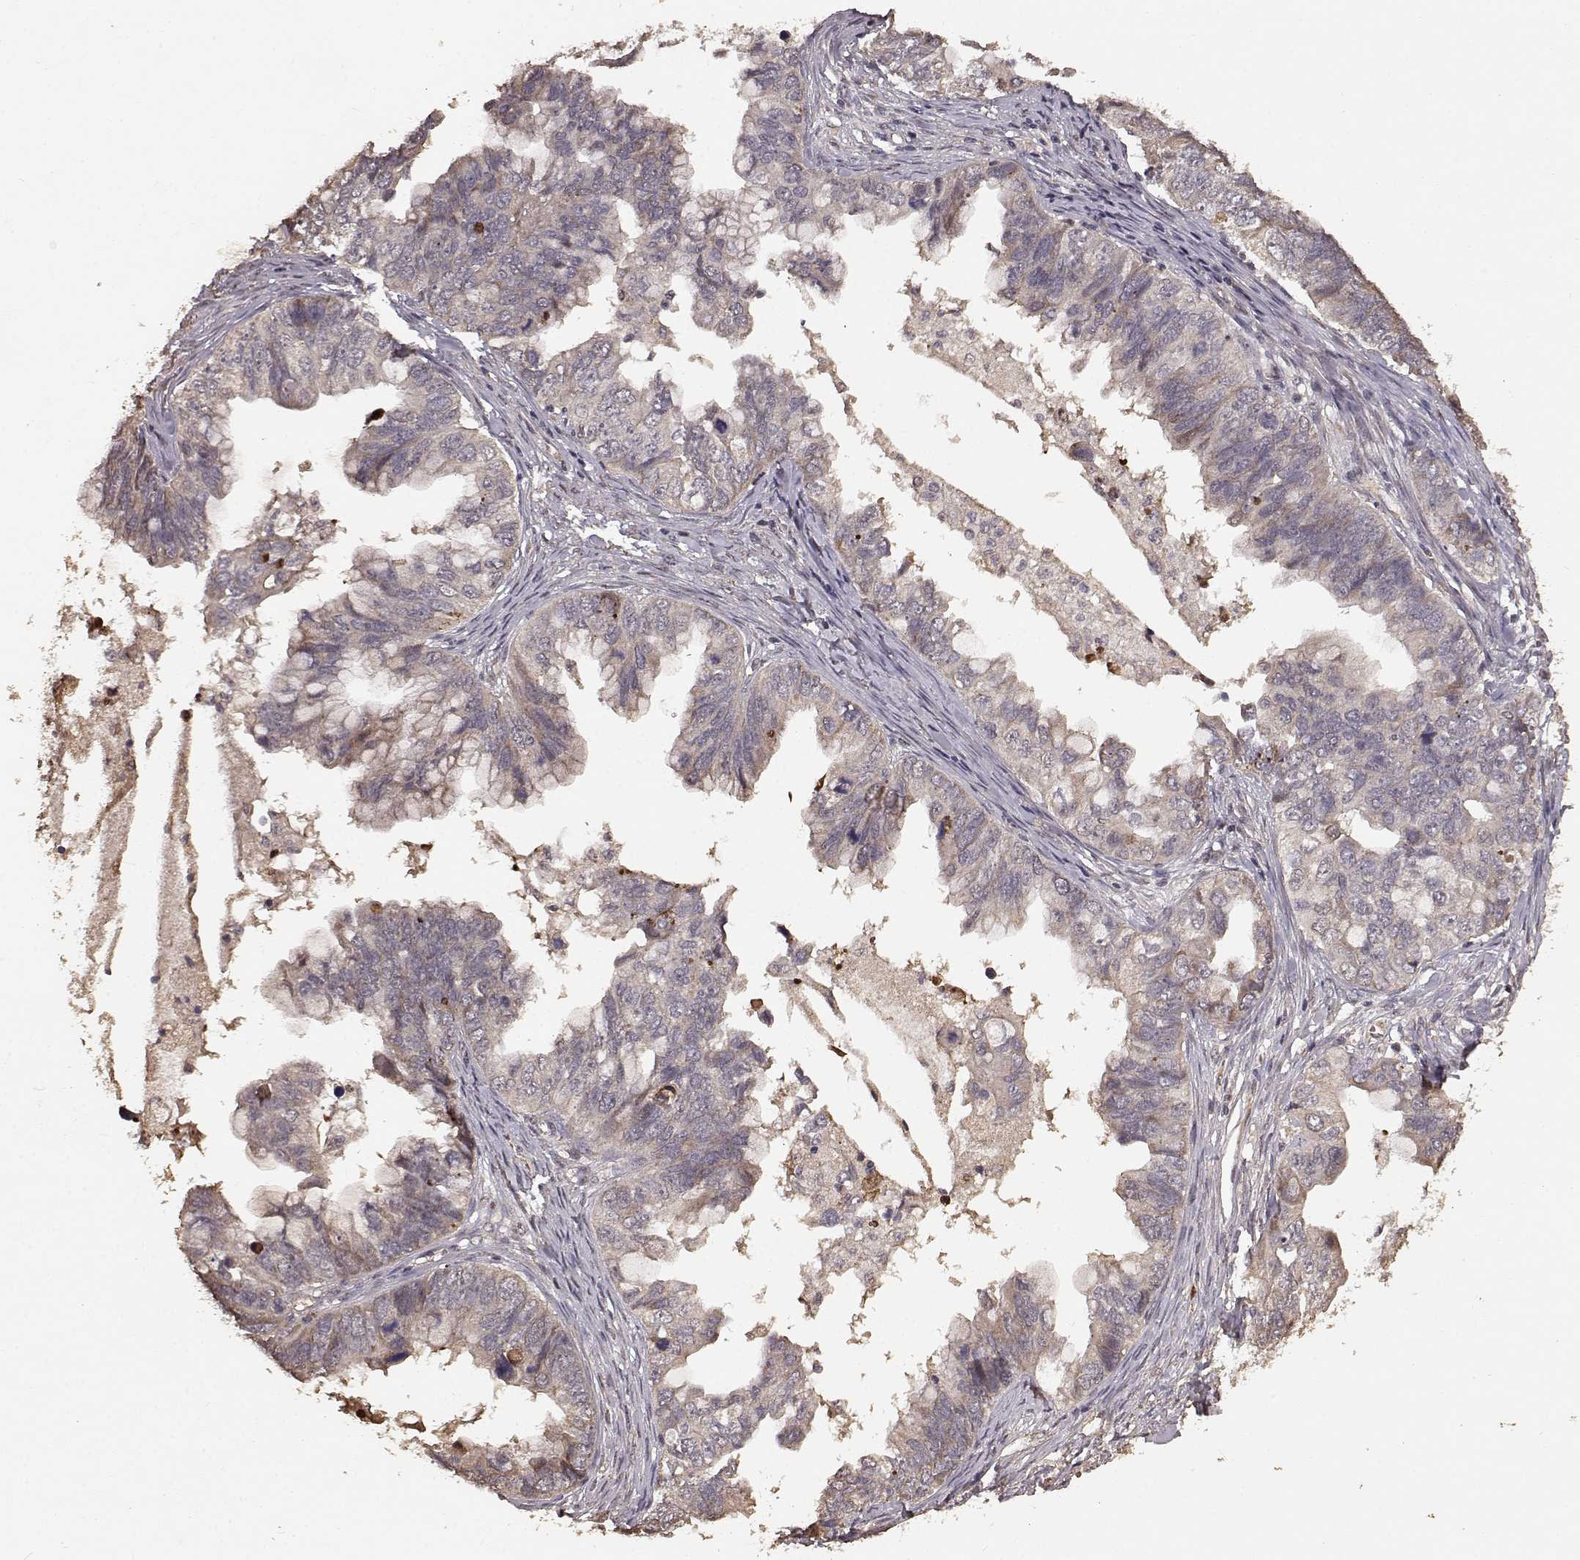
{"staining": {"intensity": "weak", "quantity": "25%-75%", "location": "cytoplasmic/membranous"}, "tissue": "ovarian cancer", "cell_type": "Tumor cells", "image_type": "cancer", "snomed": [{"axis": "morphology", "description": "Cystadenocarcinoma, mucinous, NOS"}, {"axis": "topography", "description": "Ovary"}], "caption": "This histopathology image reveals ovarian cancer (mucinous cystadenocarcinoma) stained with immunohistochemistry to label a protein in brown. The cytoplasmic/membranous of tumor cells show weak positivity for the protein. Nuclei are counter-stained blue.", "gene": "USP15", "patient": {"sex": "female", "age": 76}}